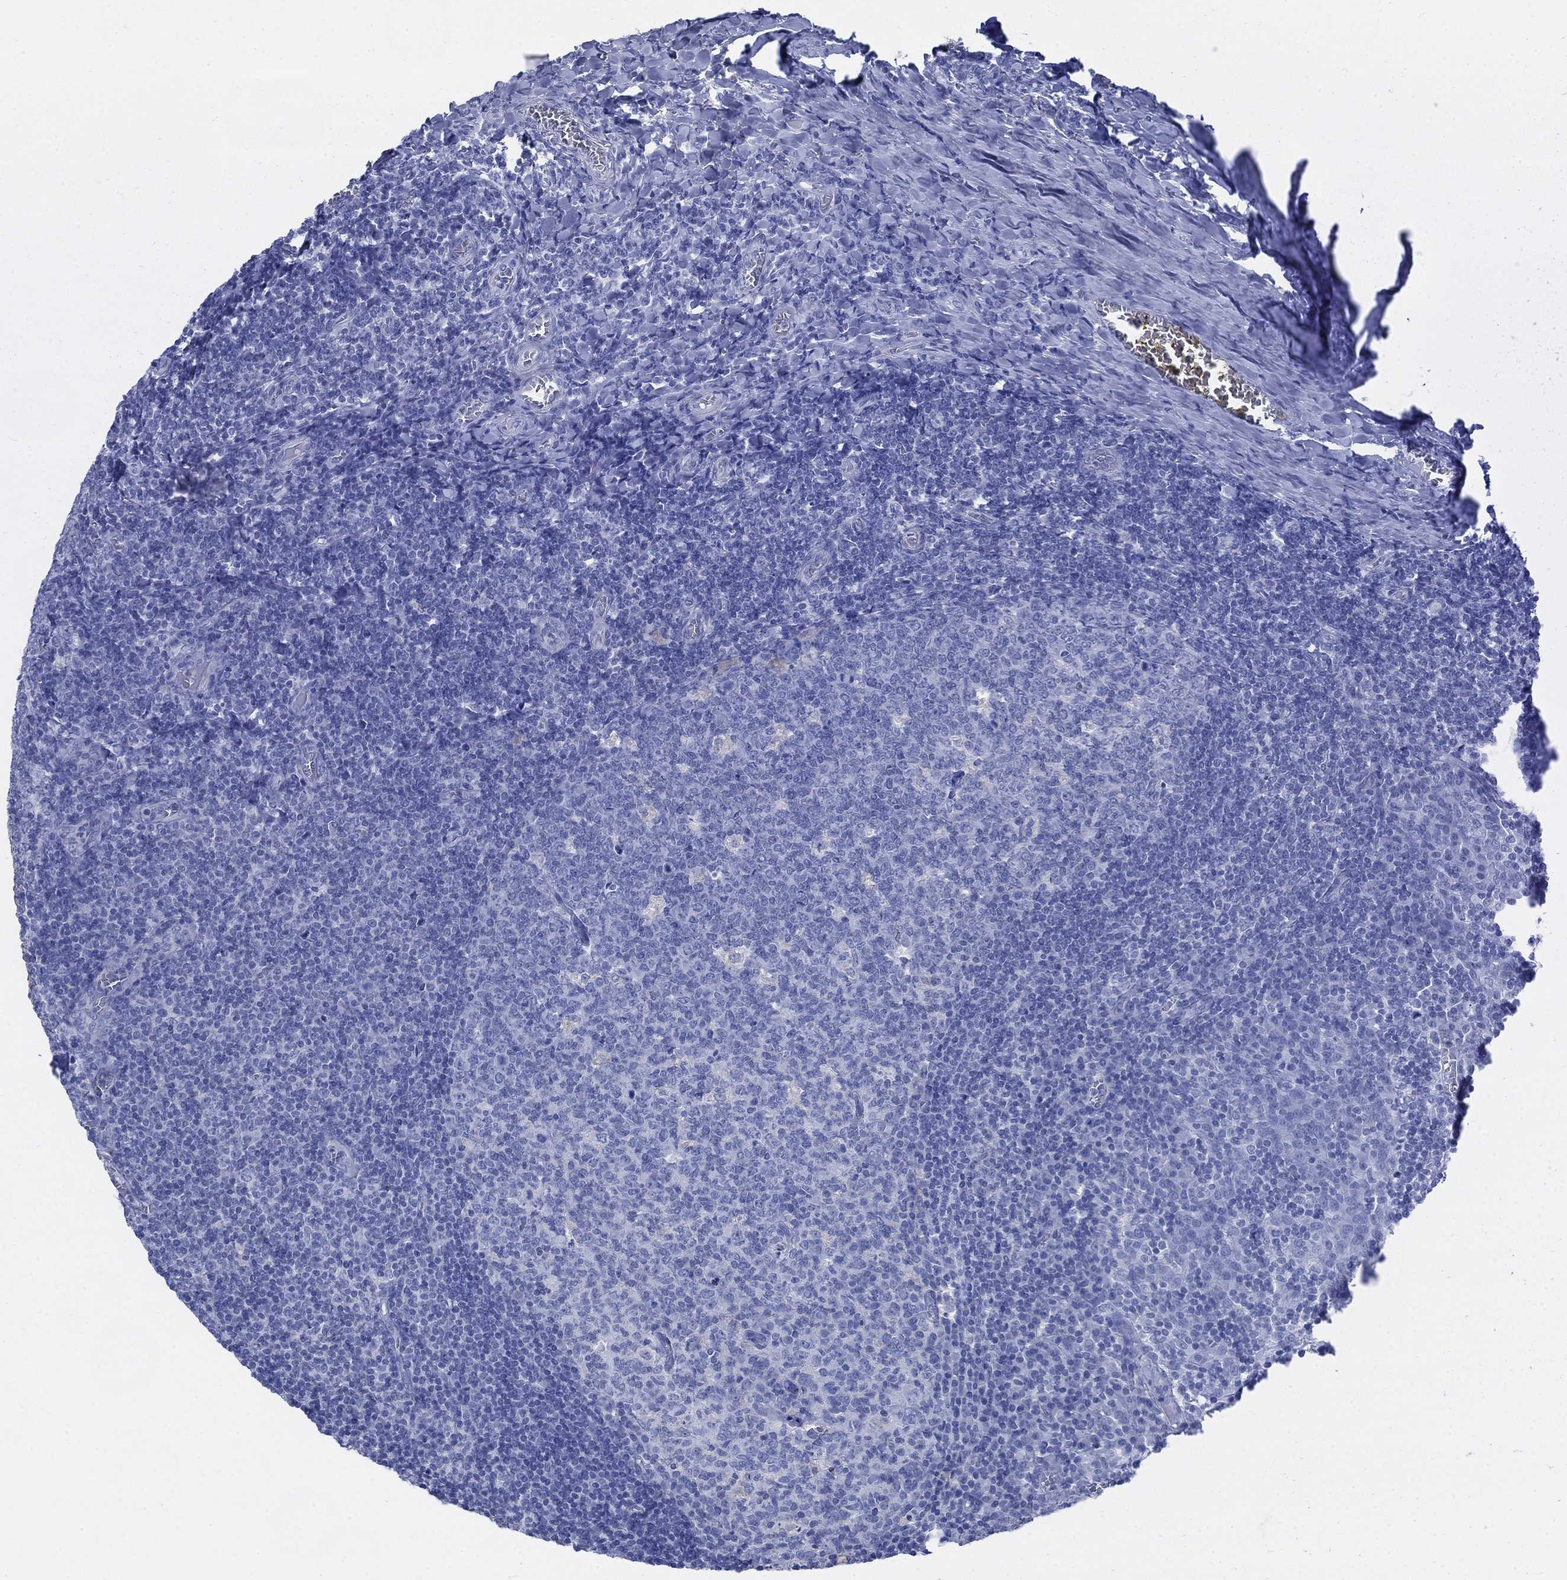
{"staining": {"intensity": "negative", "quantity": "none", "location": "none"}, "tissue": "tonsil", "cell_type": "Germinal center cells", "image_type": "normal", "snomed": [{"axis": "morphology", "description": "Normal tissue, NOS"}, {"axis": "topography", "description": "Tonsil"}], "caption": "This is an immunohistochemistry histopathology image of normal tonsil. There is no expression in germinal center cells.", "gene": "SCCPDH", "patient": {"sex": "female", "age": 13}}